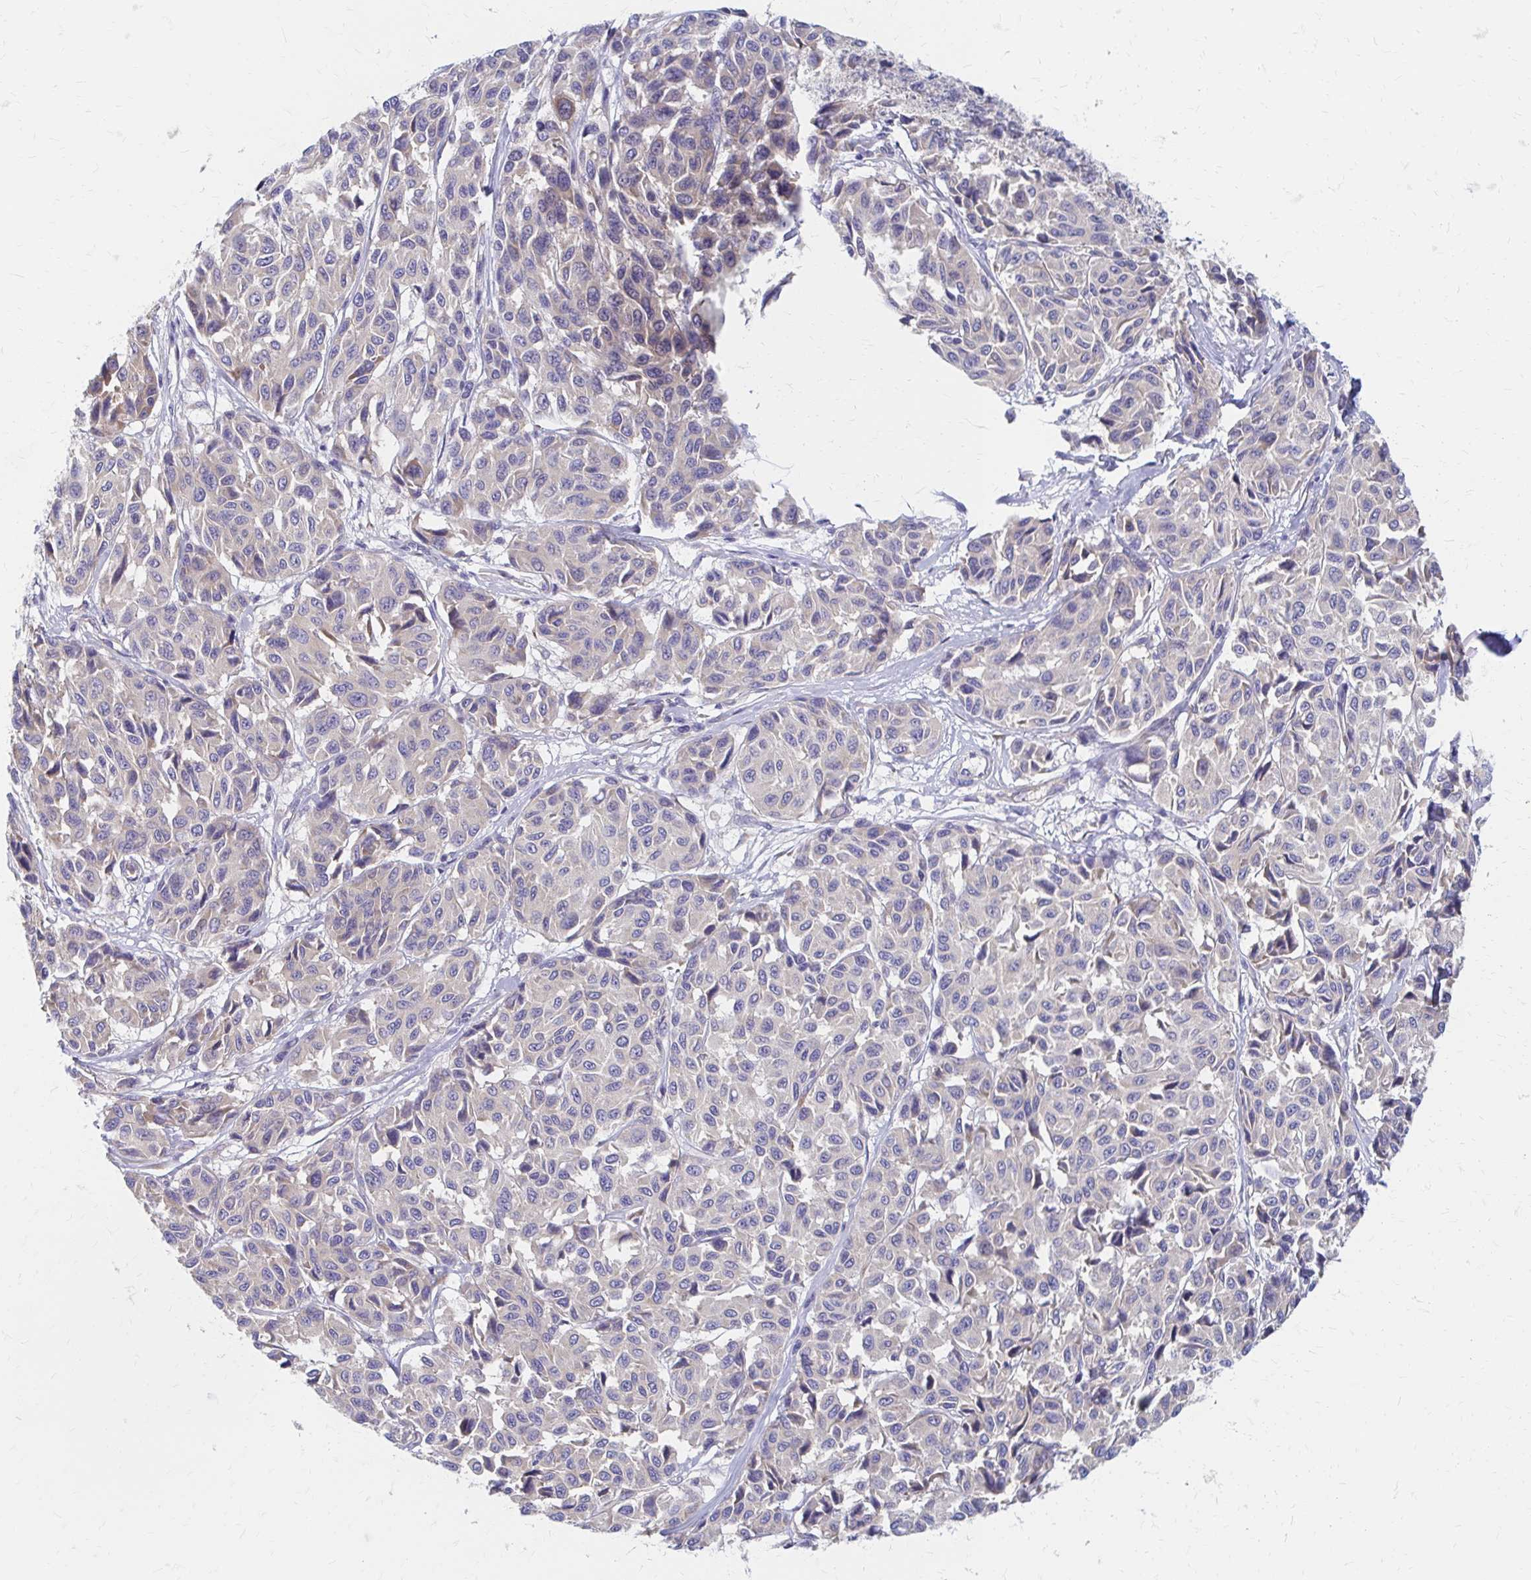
{"staining": {"intensity": "negative", "quantity": "none", "location": "none"}, "tissue": "melanoma", "cell_type": "Tumor cells", "image_type": "cancer", "snomed": [{"axis": "morphology", "description": "Malignant melanoma, NOS"}, {"axis": "topography", "description": "Skin"}], "caption": "A high-resolution photomicrograph shows IHC staining of malignant melanoma, which exhibits no significant expression in tumor cells. (Brightfield microscopy of DAB (3,3'-diaminobenzidine) immunohistochemistry at high magnification).", "gene": "RPL27A", "patient": {"sex": "female", "age": 66}}